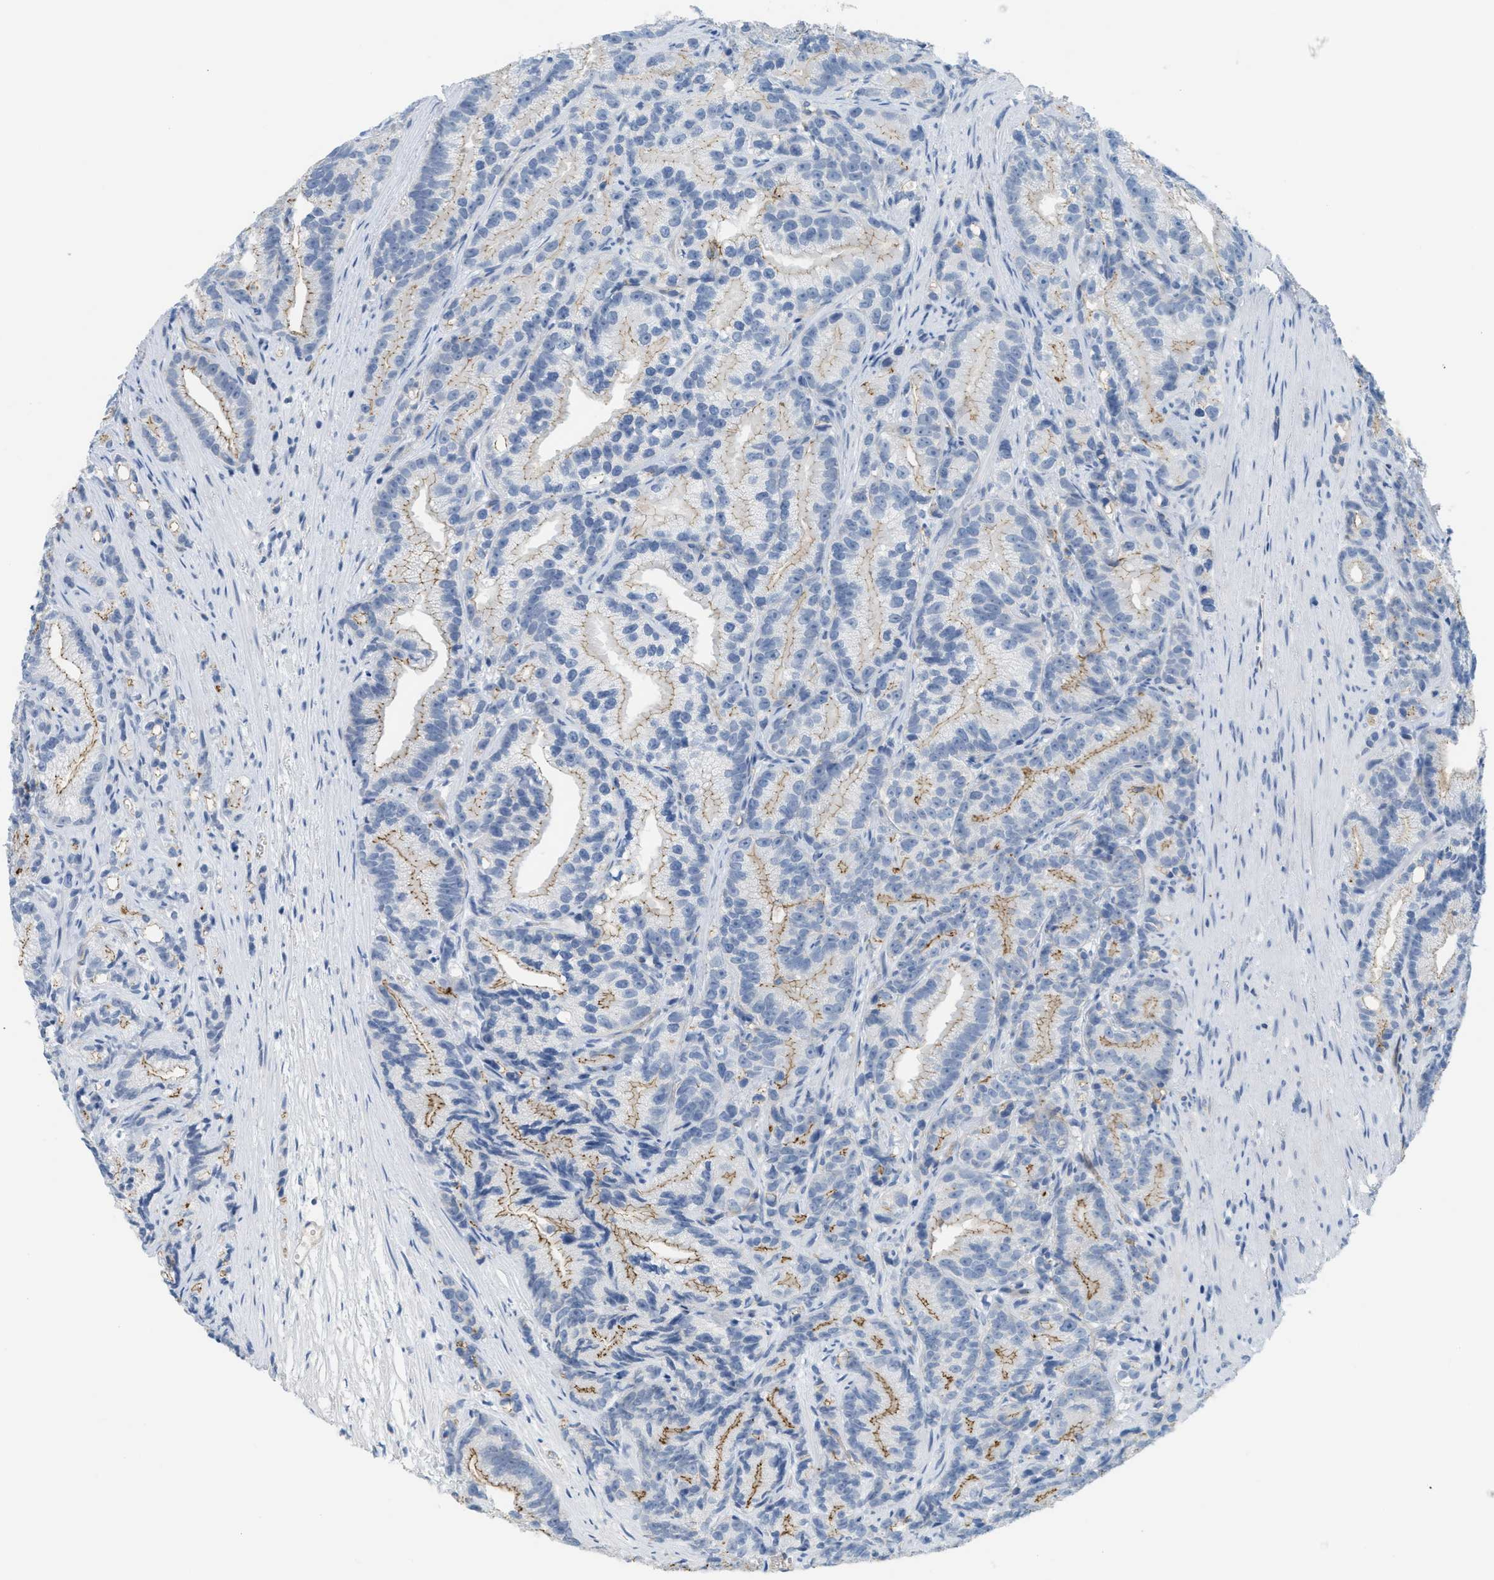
{"staining": {"intensity": "weak", "quantity": "25%-75%", "location": "cytoplasmic/membranous"}, "tissue": "prostate cancer", "cell_type": "Tumor cells", "image_type": "cancer", "snomed": [{"axis": "morphology", "description": "Adenocarcinoma, Low grade"}, {"axis": "topography", "description": "Prostate"}], "caption": "Low-grade adenocarcinoma (prostate) stained for a protein demonstrates weak cytoplasmic/membranous positivity in tumor cells.", "gene": "CRB3", "patient": {"sex": "male", "age": 89}}